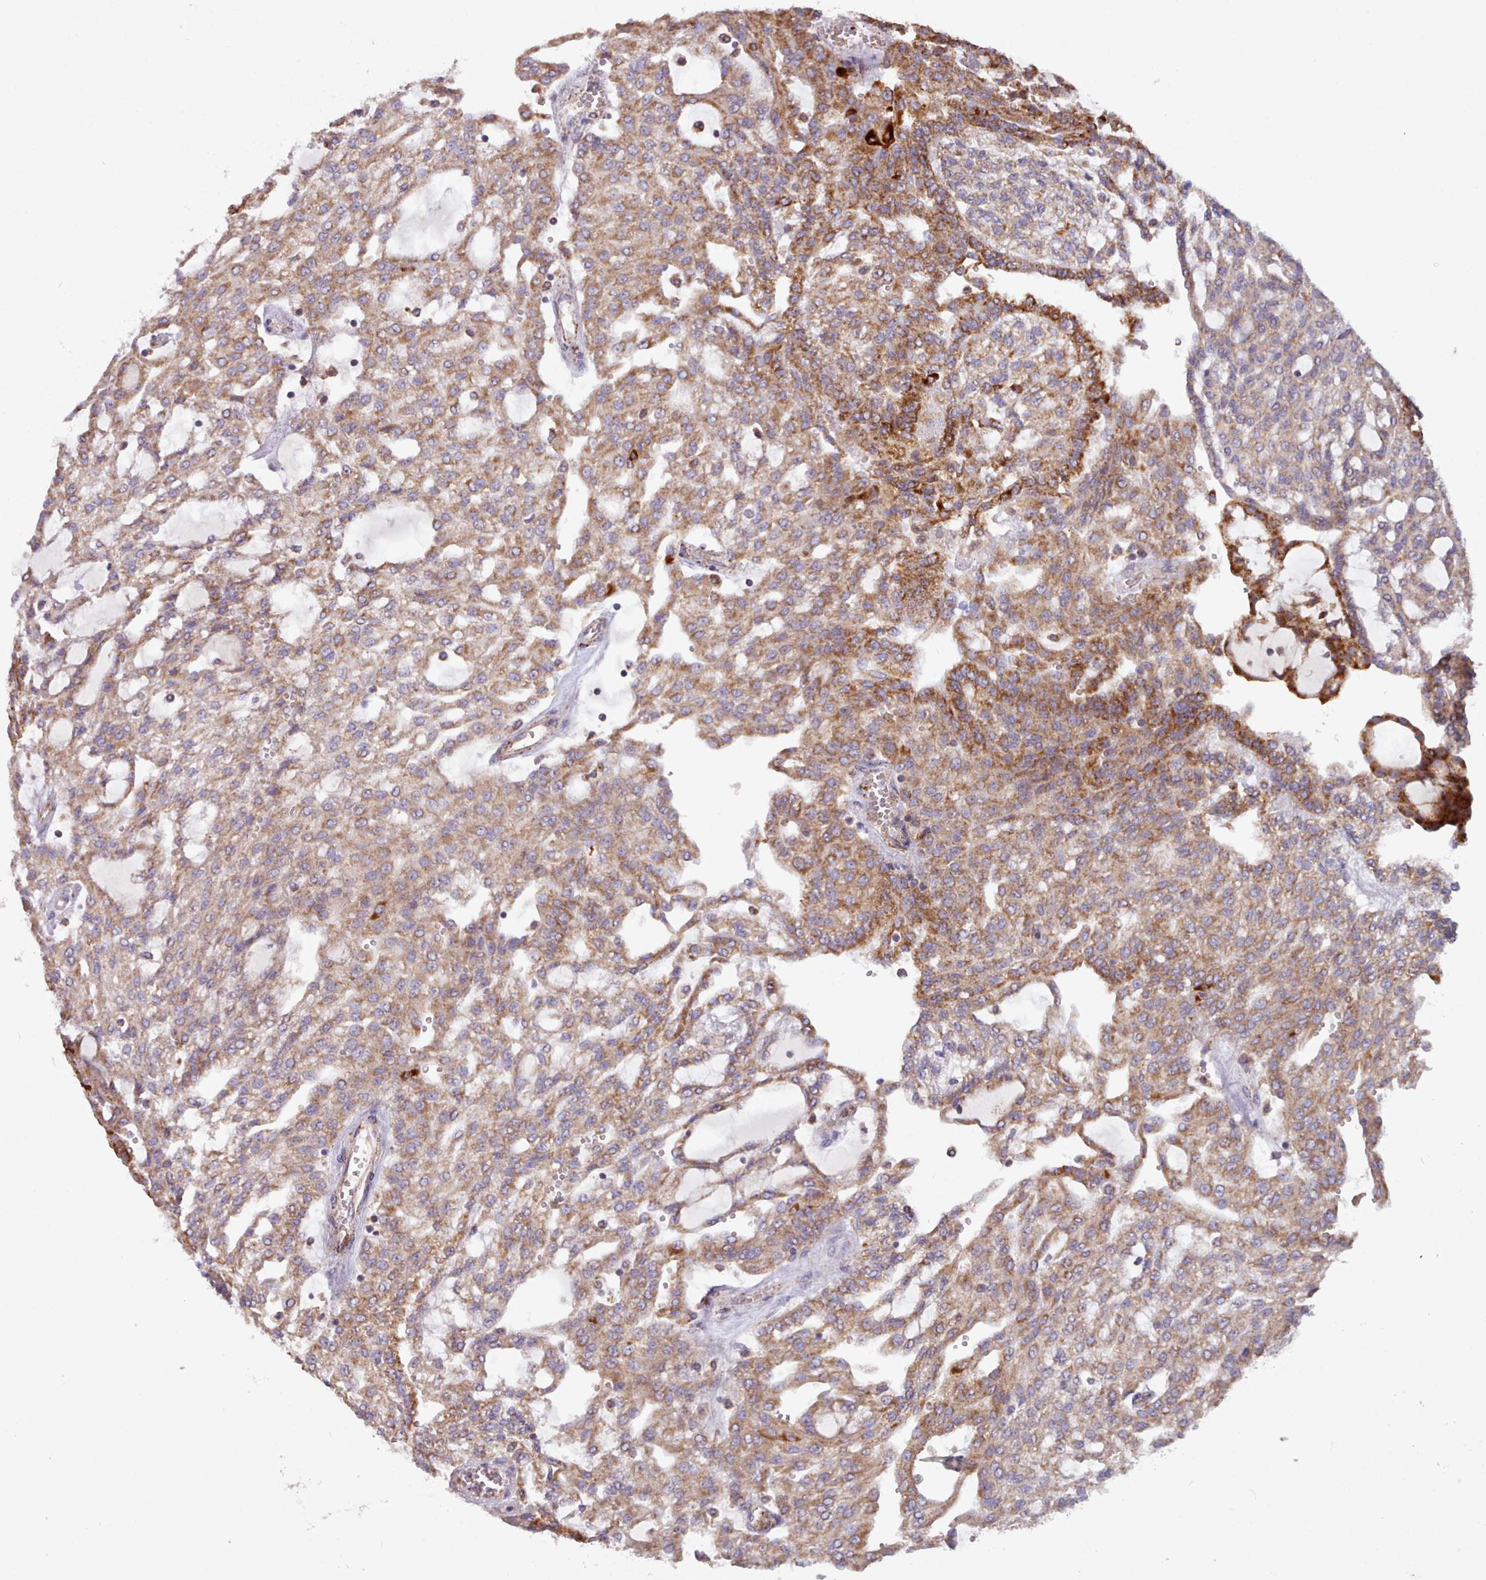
{"staining": {"intensity": "moderate", "quantity": ">75%", "location": "cytoplasmic/membranous"}, "tissue": "renal cancer", "cell_type": "Tumor cells", "image_type": "cancer", "snomed": [{"axis": "morphology", "description": "Adenocarcinoma, NOS"}, {"axis": "topography", "description": "Kidney"}], "caption": "Renal cancer stained with immunohistochemistry exhibits moderate cytoplasmic/membranous positivity in about >75% of tumor cells. Nuclei are stained in blue.", "gene": "HSDL2", "patient": {"sex": "male", "age": 63}}